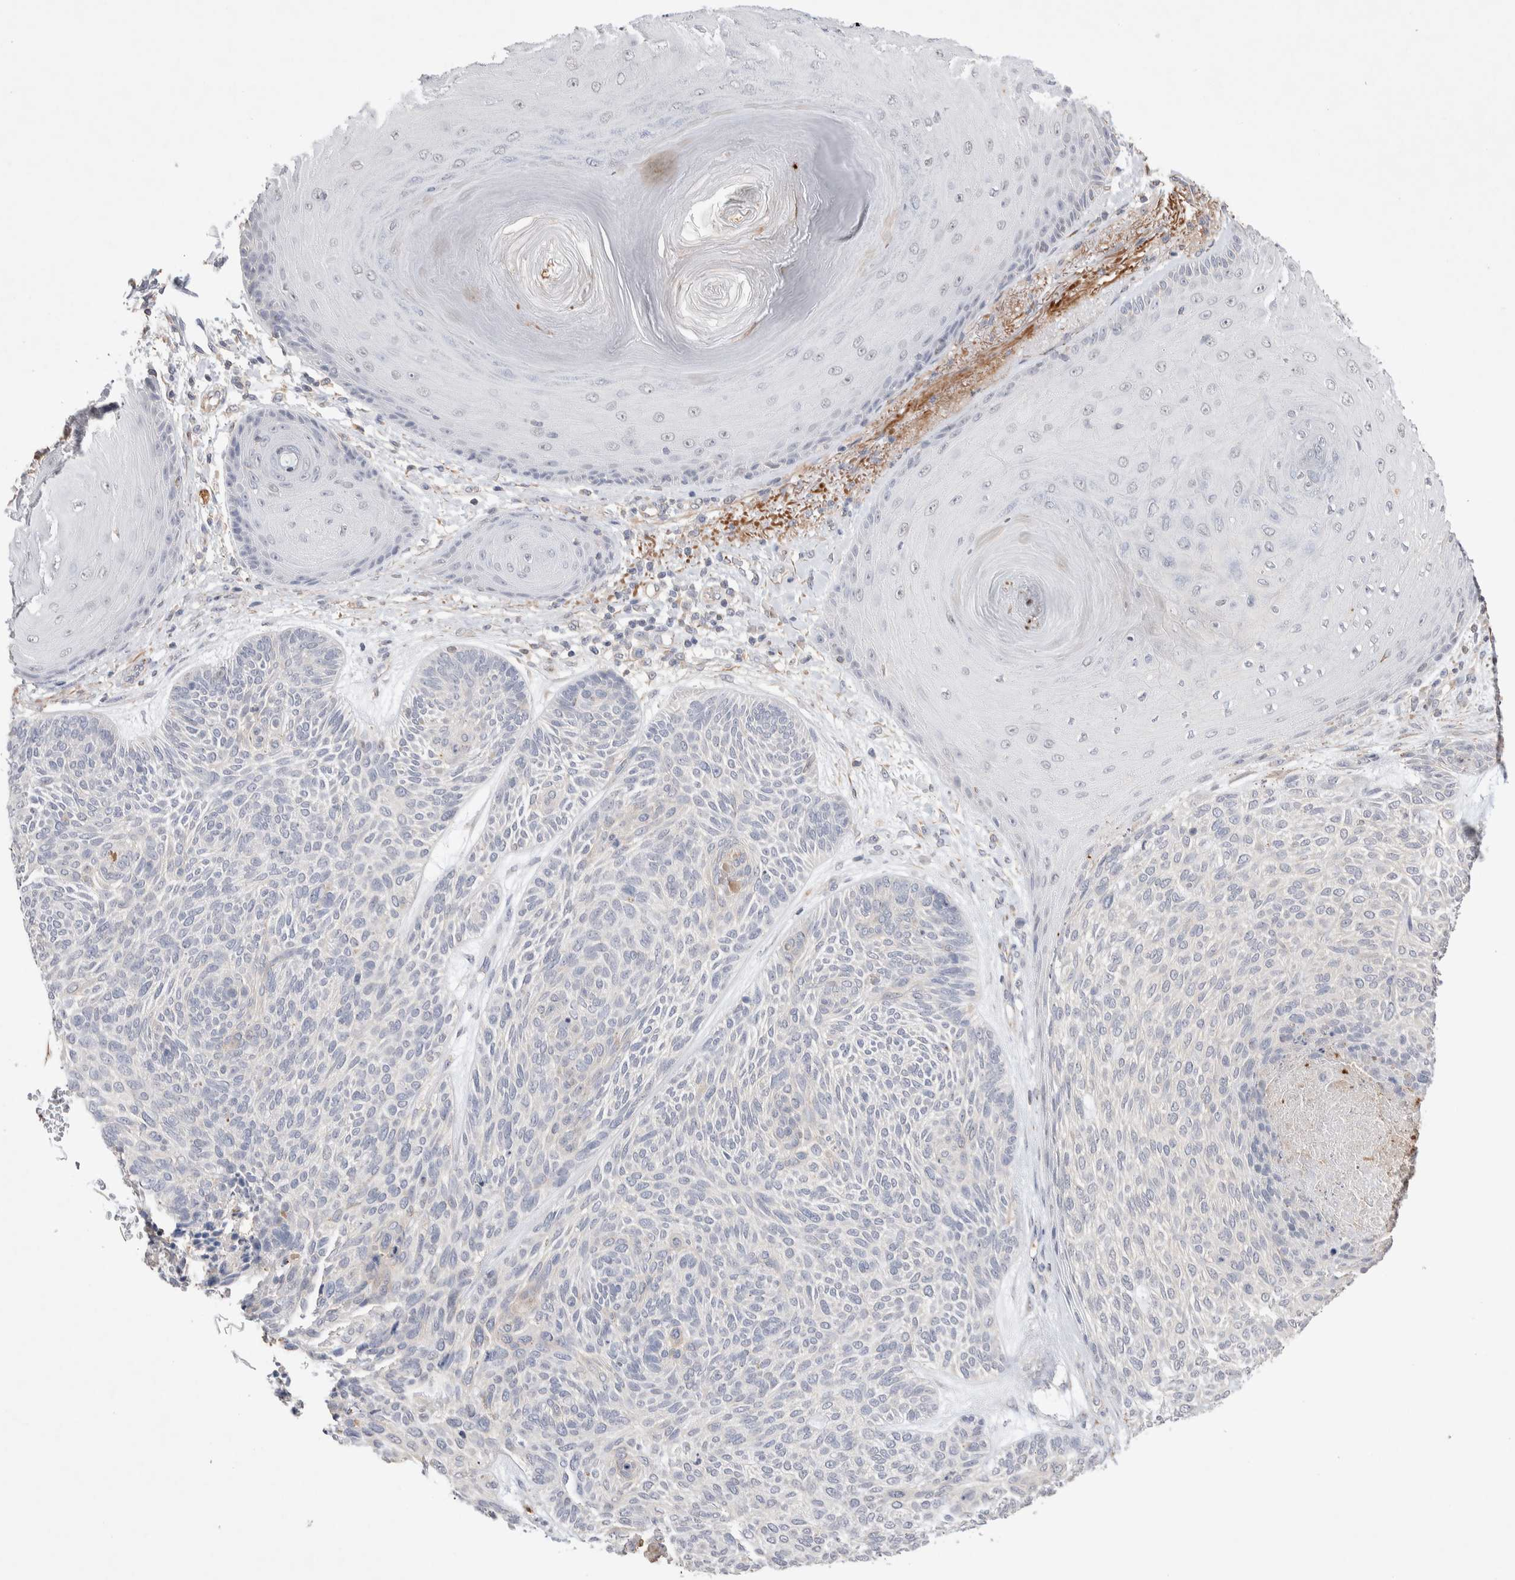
{"staining": {"intensity": "negative", "quantity": "none", "location": "none"}, "tissue": "skin cancer", "cell_type": "Tumor cells", "image_type": "cancer", "snomed": [{"axis": "morphology", "description": "Basal cell carcinoma"}, {"axis": "topography", "description": "Skin"}], "caption": "Skin basal cell carcinoma was stained to show a protein in brown. There is no significant expression in tumor cells.", "gene": "FFAR2", "patient": {"sex": "male", "age": 55}}